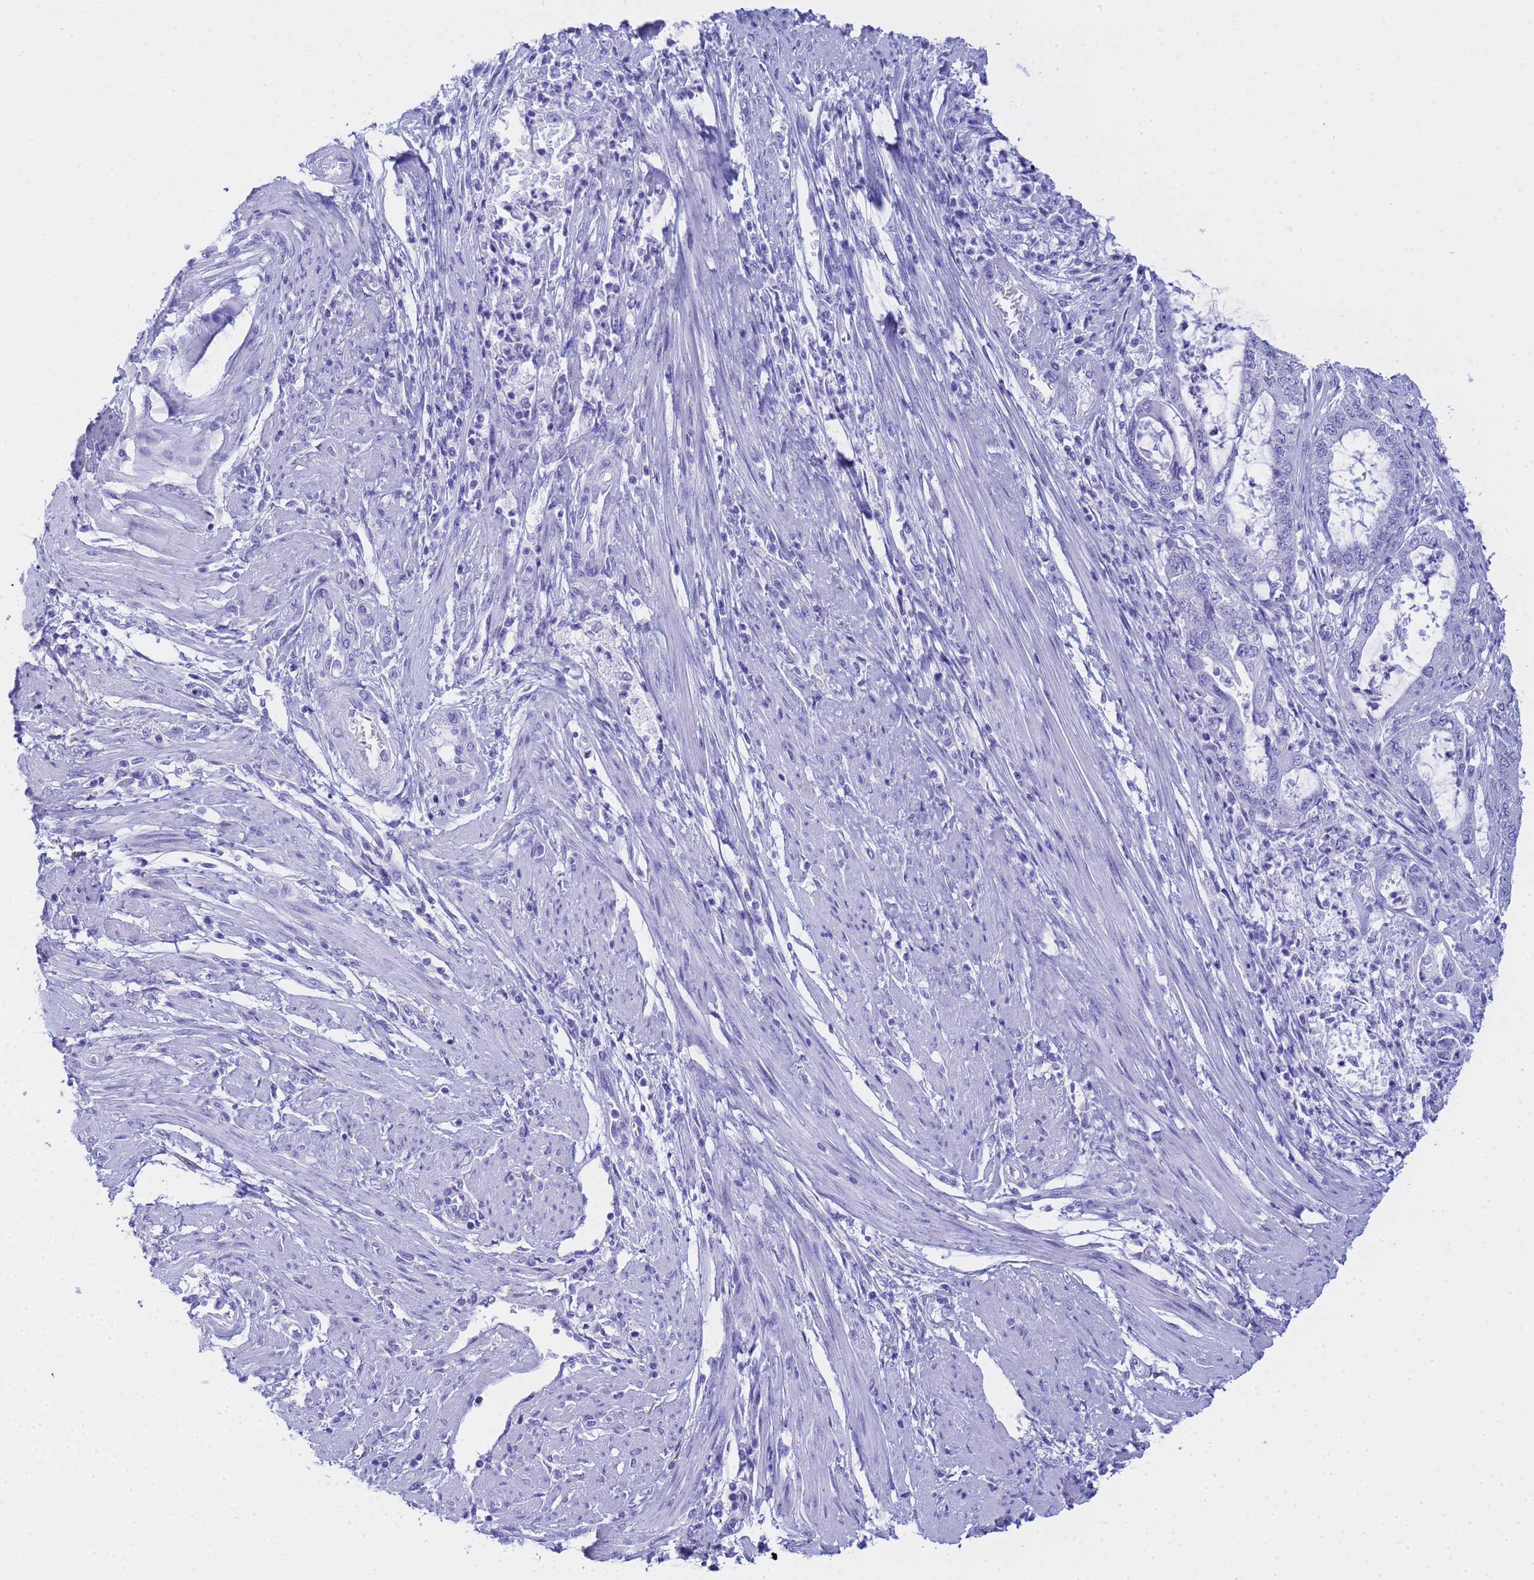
{"staining": {"intensity": "negative", "quantity": "none", "location": "none"}, "tissue": "endometrial cancer", "cell_type": "Tumor cells", "image_type": "cancer", "snomed": [{"axis": "morphology", "description": "Adenocarcinoma, NOS"}, {"axis": "topography", "description": "Endometrium"}], "caption": "The micrograph displays no significant staining in tumor cells of adenocarcinoma (endometrial).", "gene": "AQP12A", "patient": {"sex": "female", "age": 51}}